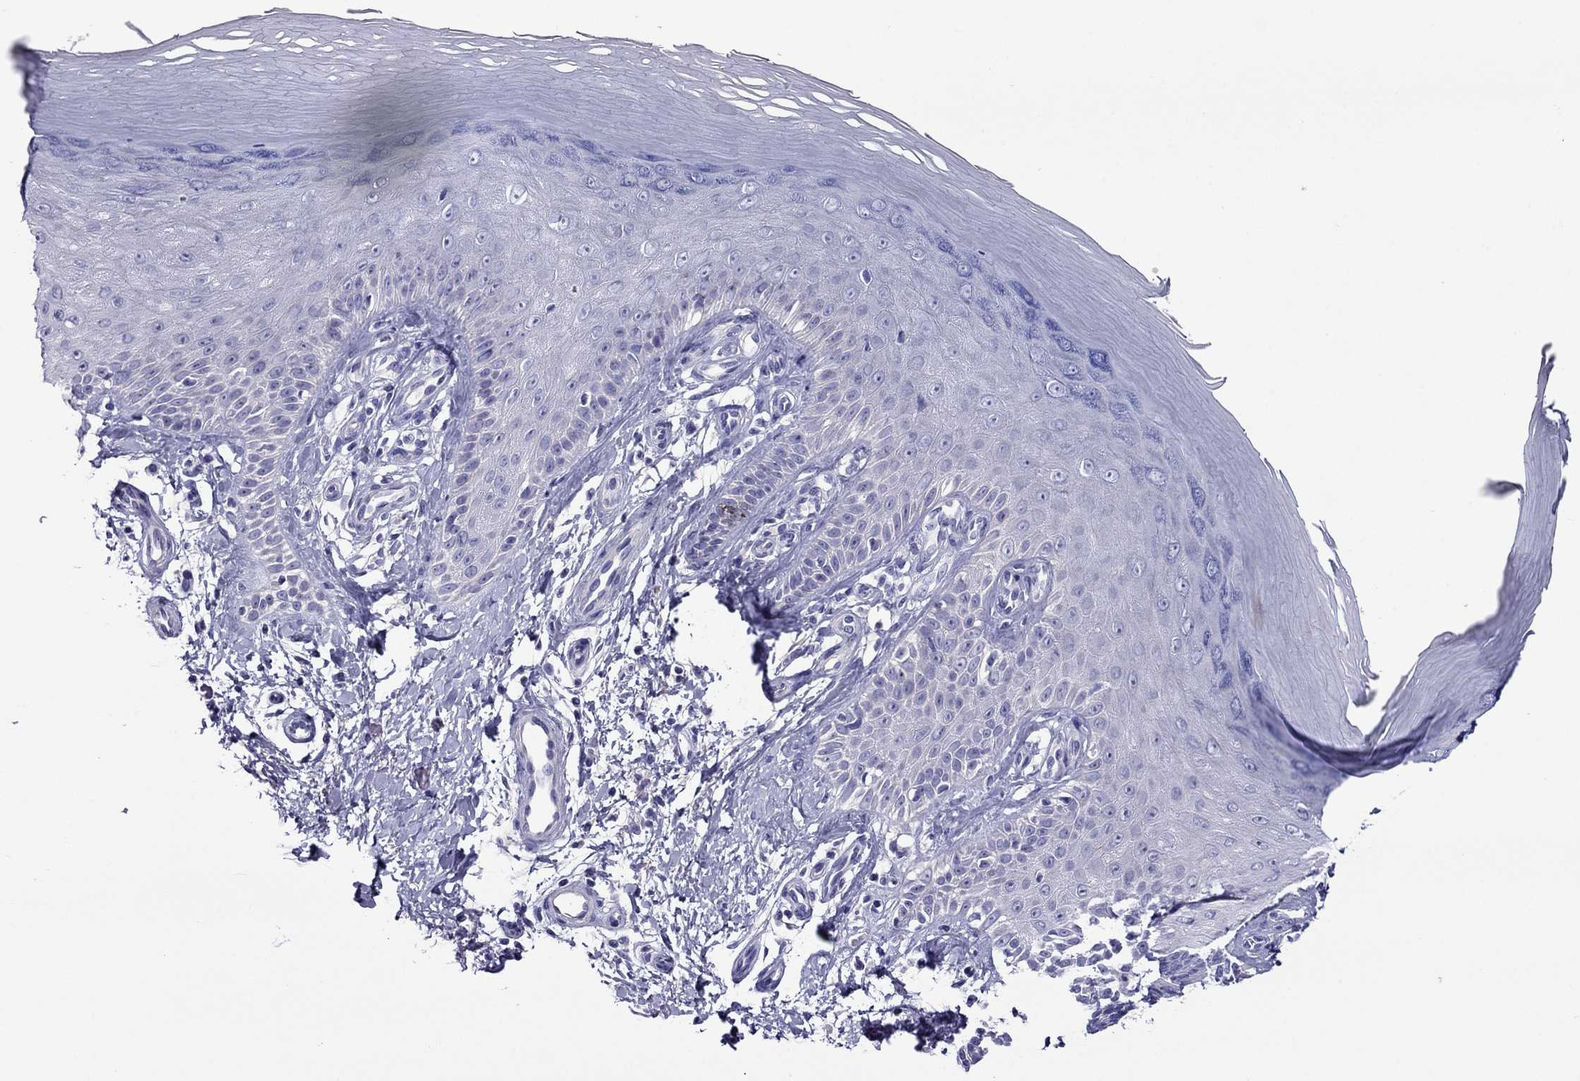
{"staining": {"intensity": "negative", "quantity": "none", "location": "none"}, "tissue": "skin", "cell_type": "Fibroblasts", "image_type": "normal", "snomed": [{"axis": "morphology", "description": "Normal tissue, NOS"}, {"axis": "morphology", "description": "Inflammation, NOS"}, {"axis": "morphology", "description": "Fibrosis, NOS"}, {"axis": "topography", "description": "Skin"}], "caption": "DAB immunohistochemical staining of benign skin demonstrates no significant staining in fibroblasts.", "gene": "SCG2", "patient": {"sex": "male", "age": 71}}